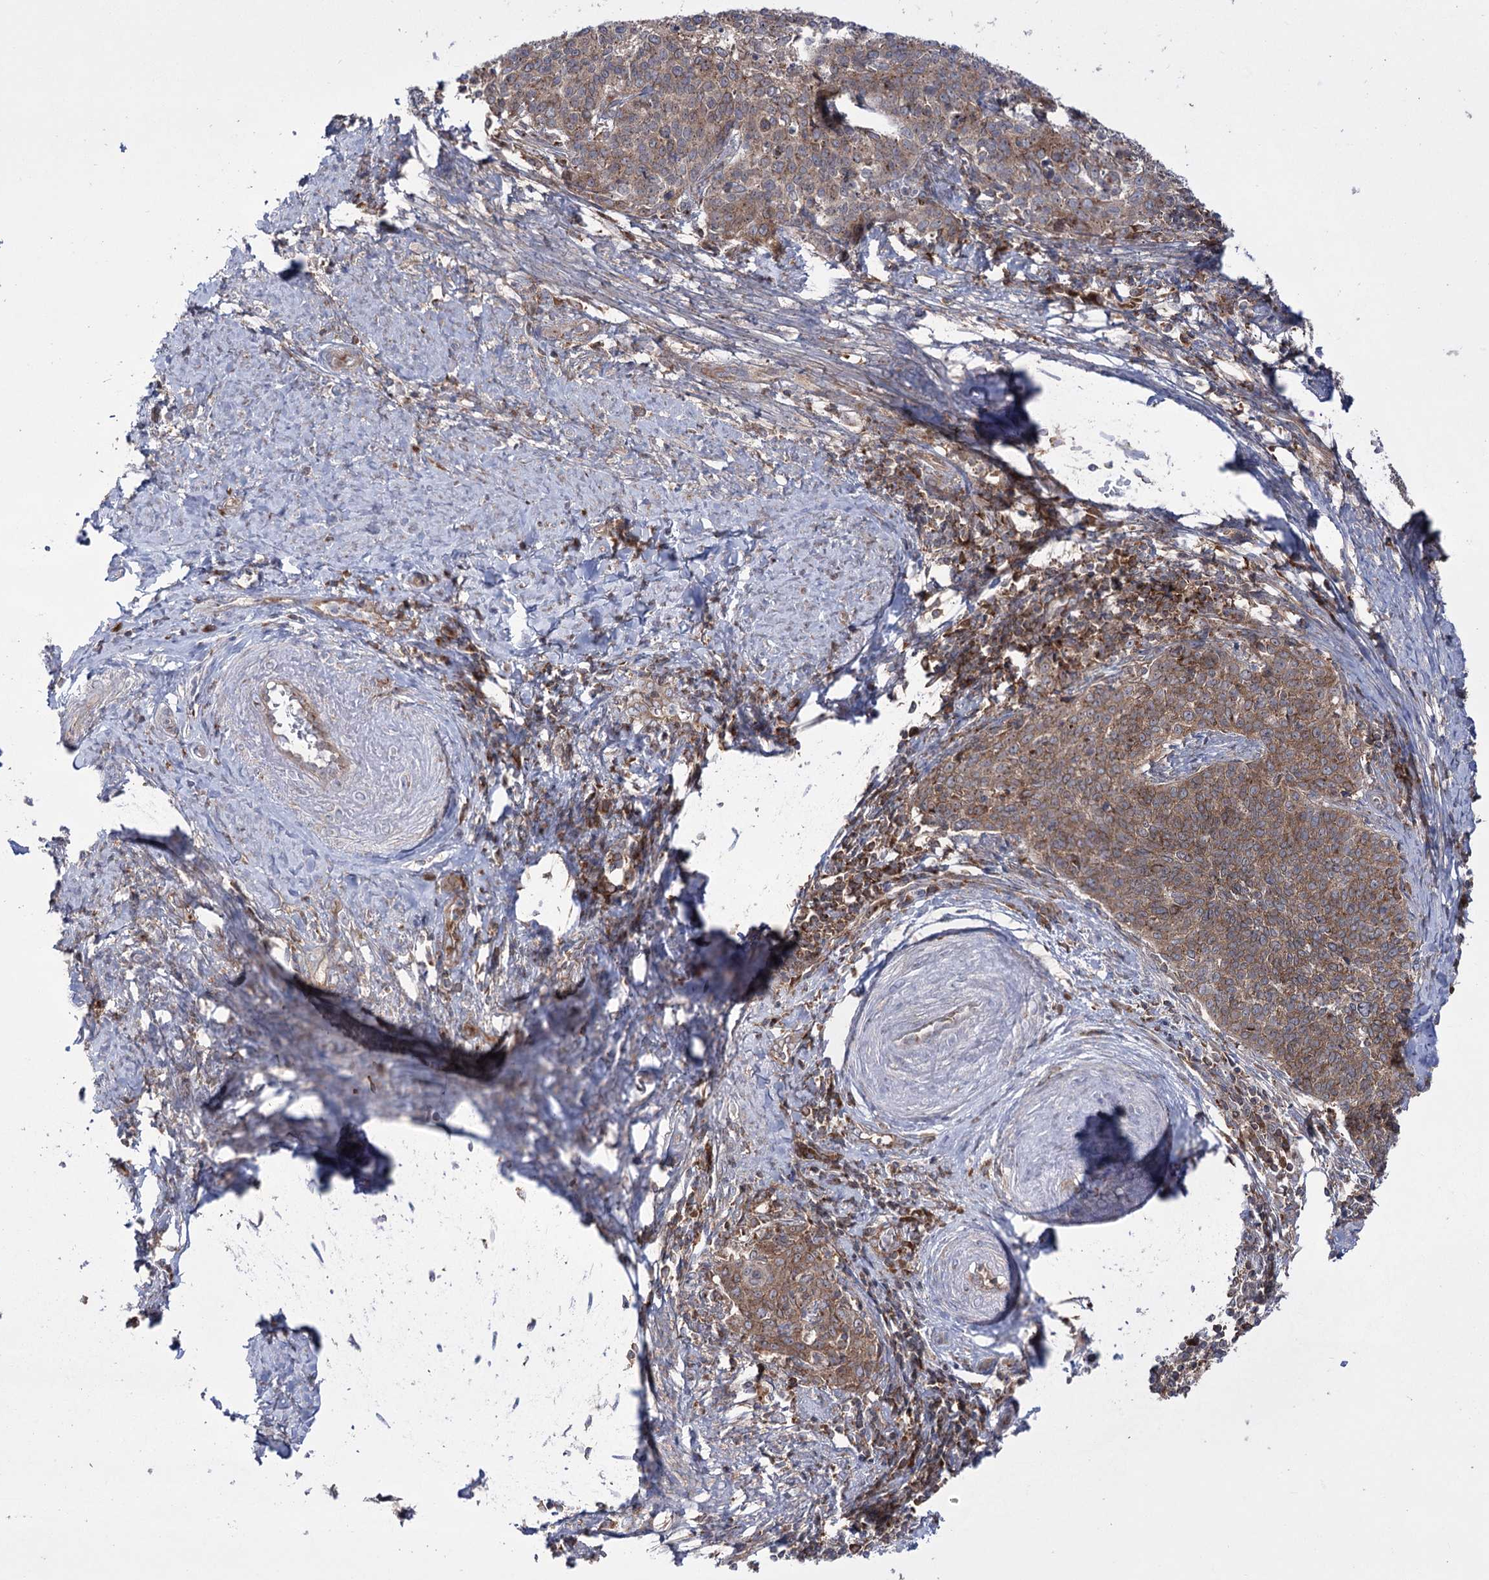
{"staining": {"intensity": "moderate", "quantity": ">75%", "location": "cytoplasmic/membranous"}, "tissue": "cervical cancer", "cell_type": "Tumor cells", "image_type": "cancer", "snomed": [{"axis": "morphology", "description": "Squamous cell carcinoma, NOS"}, {"axis": "topography", "description": "Cervix"}], "caption": "This photomicrograph reveals IHC staining of cervical cancer (squamous cell carcinoma), with medium moderate cytoplasmic/membranous staining in approximately >75% of tumor cells.", "gene": "ZNF622", "patient": {"sex": "female", "age": 39}}